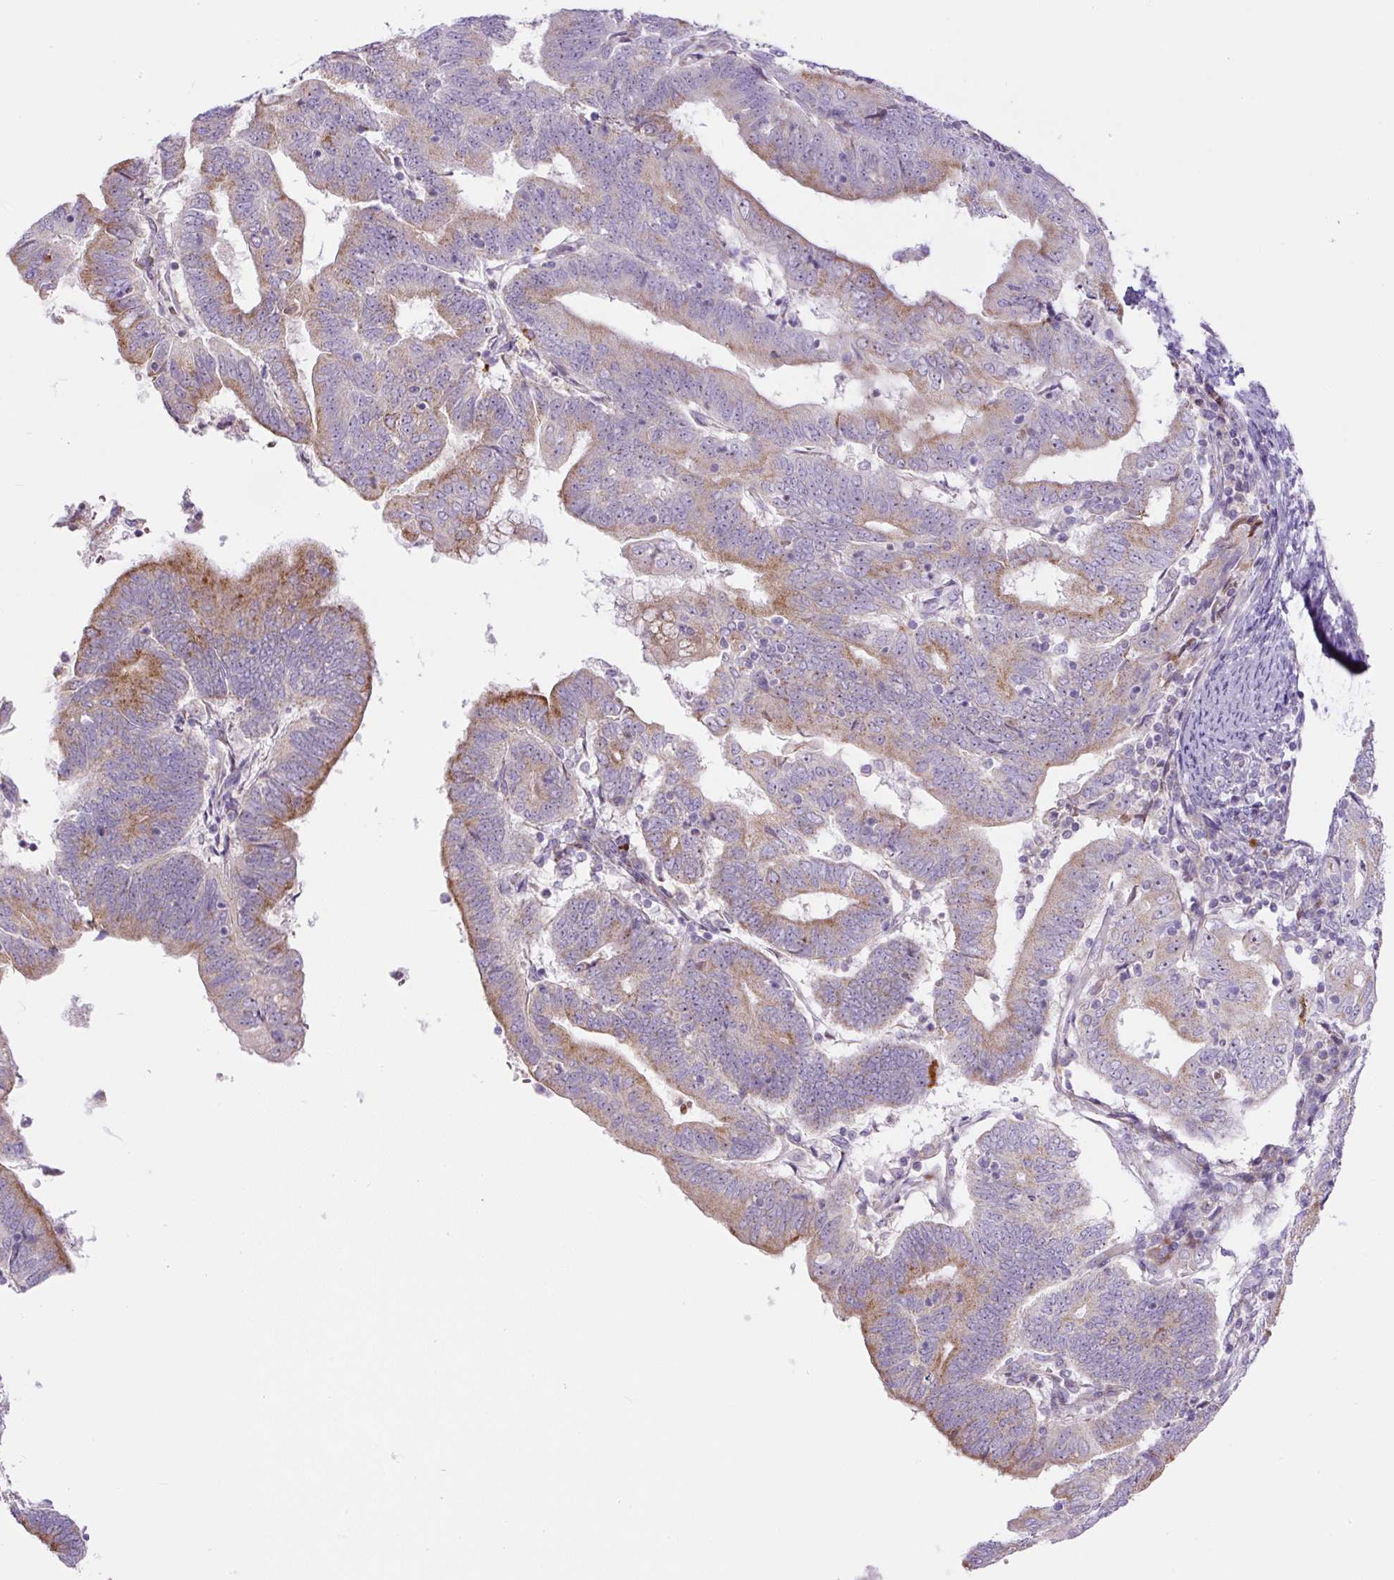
{"staining": {"intensity": "moderate", "quantity": "<25%", "location": "cytoplasmic/membranous"}, "tissue": "endometrial cancer", "cell_type": "Tumor cells", "image_type": "cancer", "snomed": [{"axis": "morphology", "description": "Adenocarcinoma, NOS"}, {"axis": "topography", "description": "Endometrium"}], "caption": "Immunohistochemical staining of endometrial cancer exhibits moderate cytoplasmic/membranous protein expression in approximately <25% of tumor cells.", "gene": "ZNF596", "patient": {"sex": "female", "age": 70}}